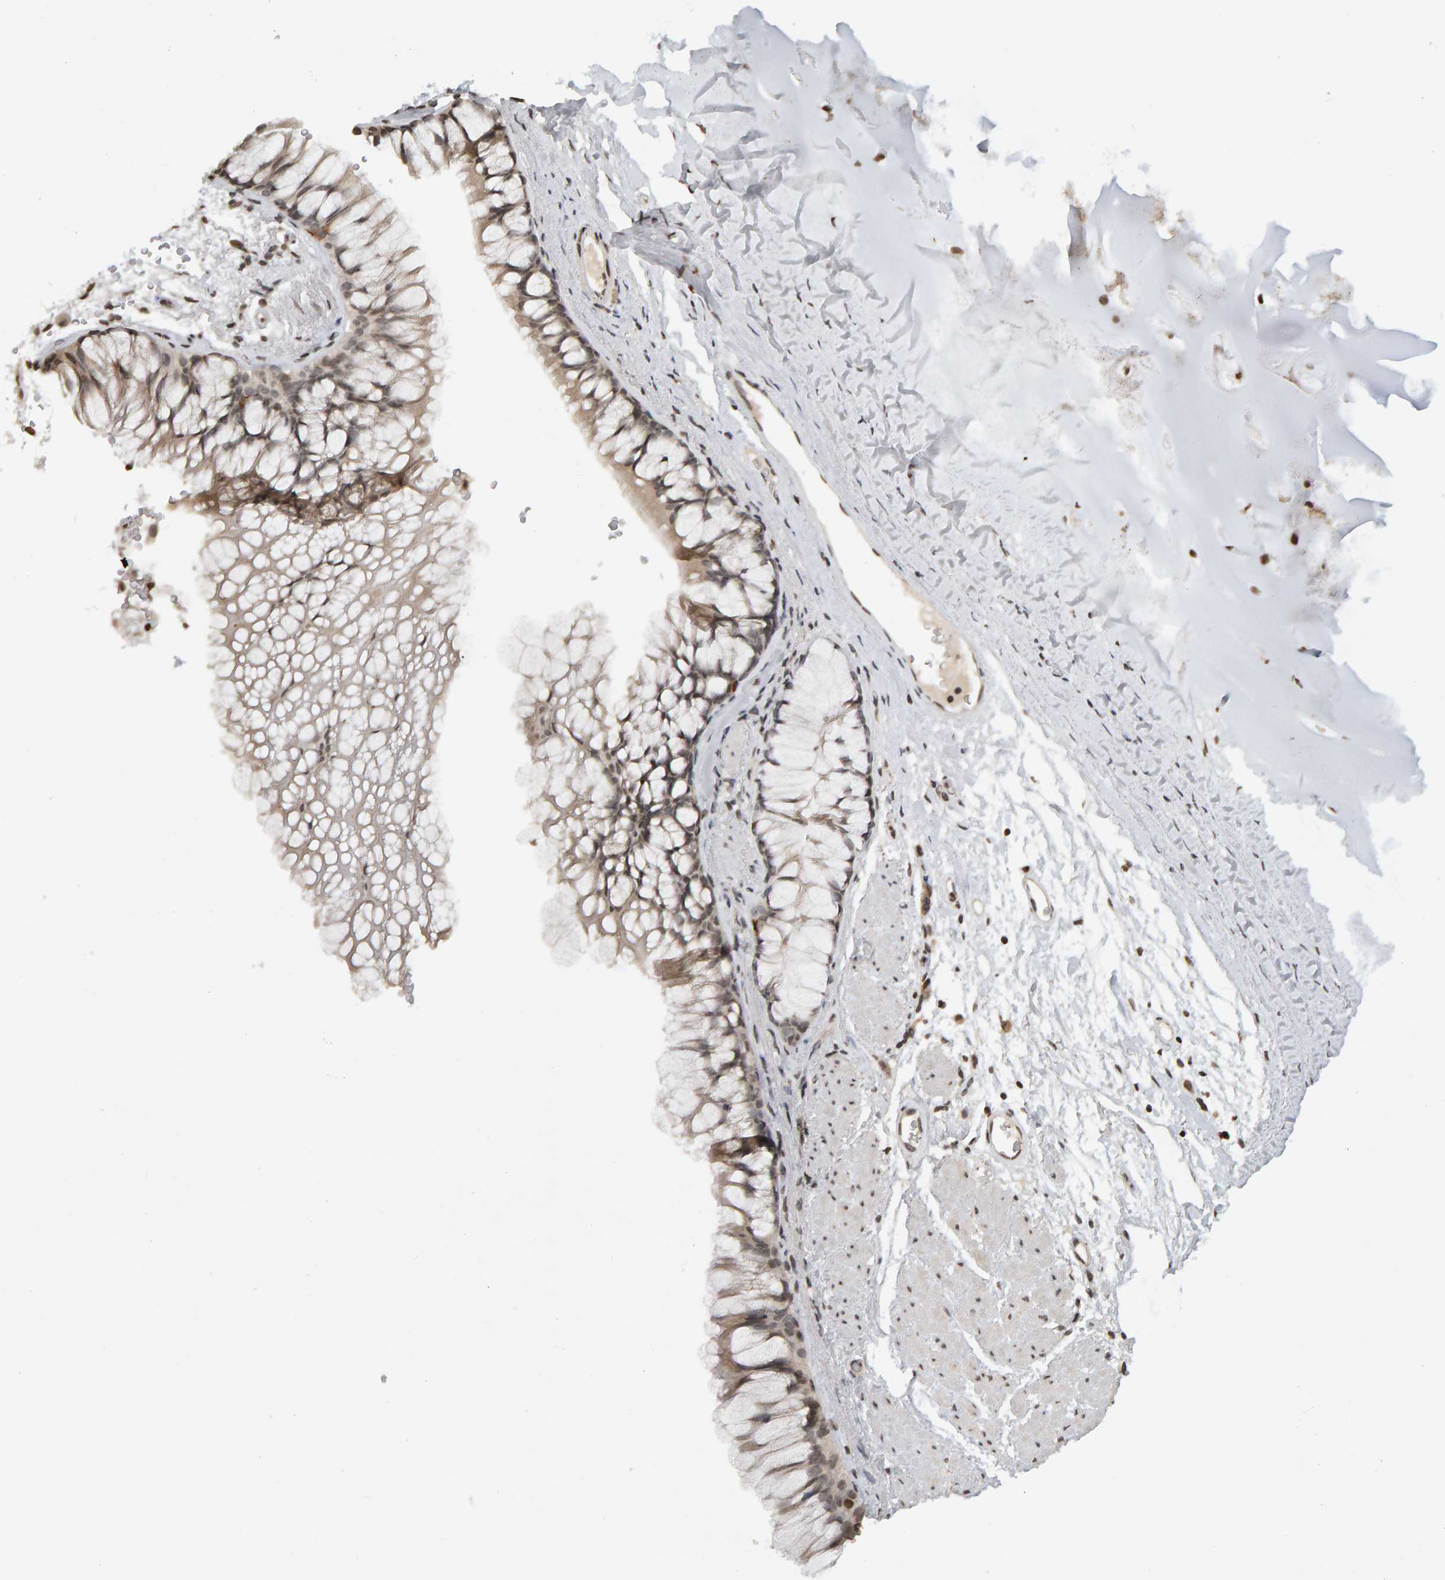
{"staining": {"intensity": "weak", "quantity": ">75%", "location": "cytoplasmic/membranous,nuclear"}, "tissue": "bronchus", "cell_type": "Respiratory epithelial cells", "image_type": "normal", "snomed": [{"axis": "morphology", "description": "Normal tissue, NOS"}, {"axis": "topography", "description": "Cartilage tissue"}, {"axis": "topography", "description": "Bronchus"}], "caption": "This image demonstrates unremarkable bronchus stained with immunohistochemistry to label a protein in brown. The cytoplasmic/membranous,nuclear of respiratory epithelial cells show weak positivity for the protein. Nuclei are counter-stained blue.", "gene": "TRAM1", "patient": {"sex": "female", "age": 53}}